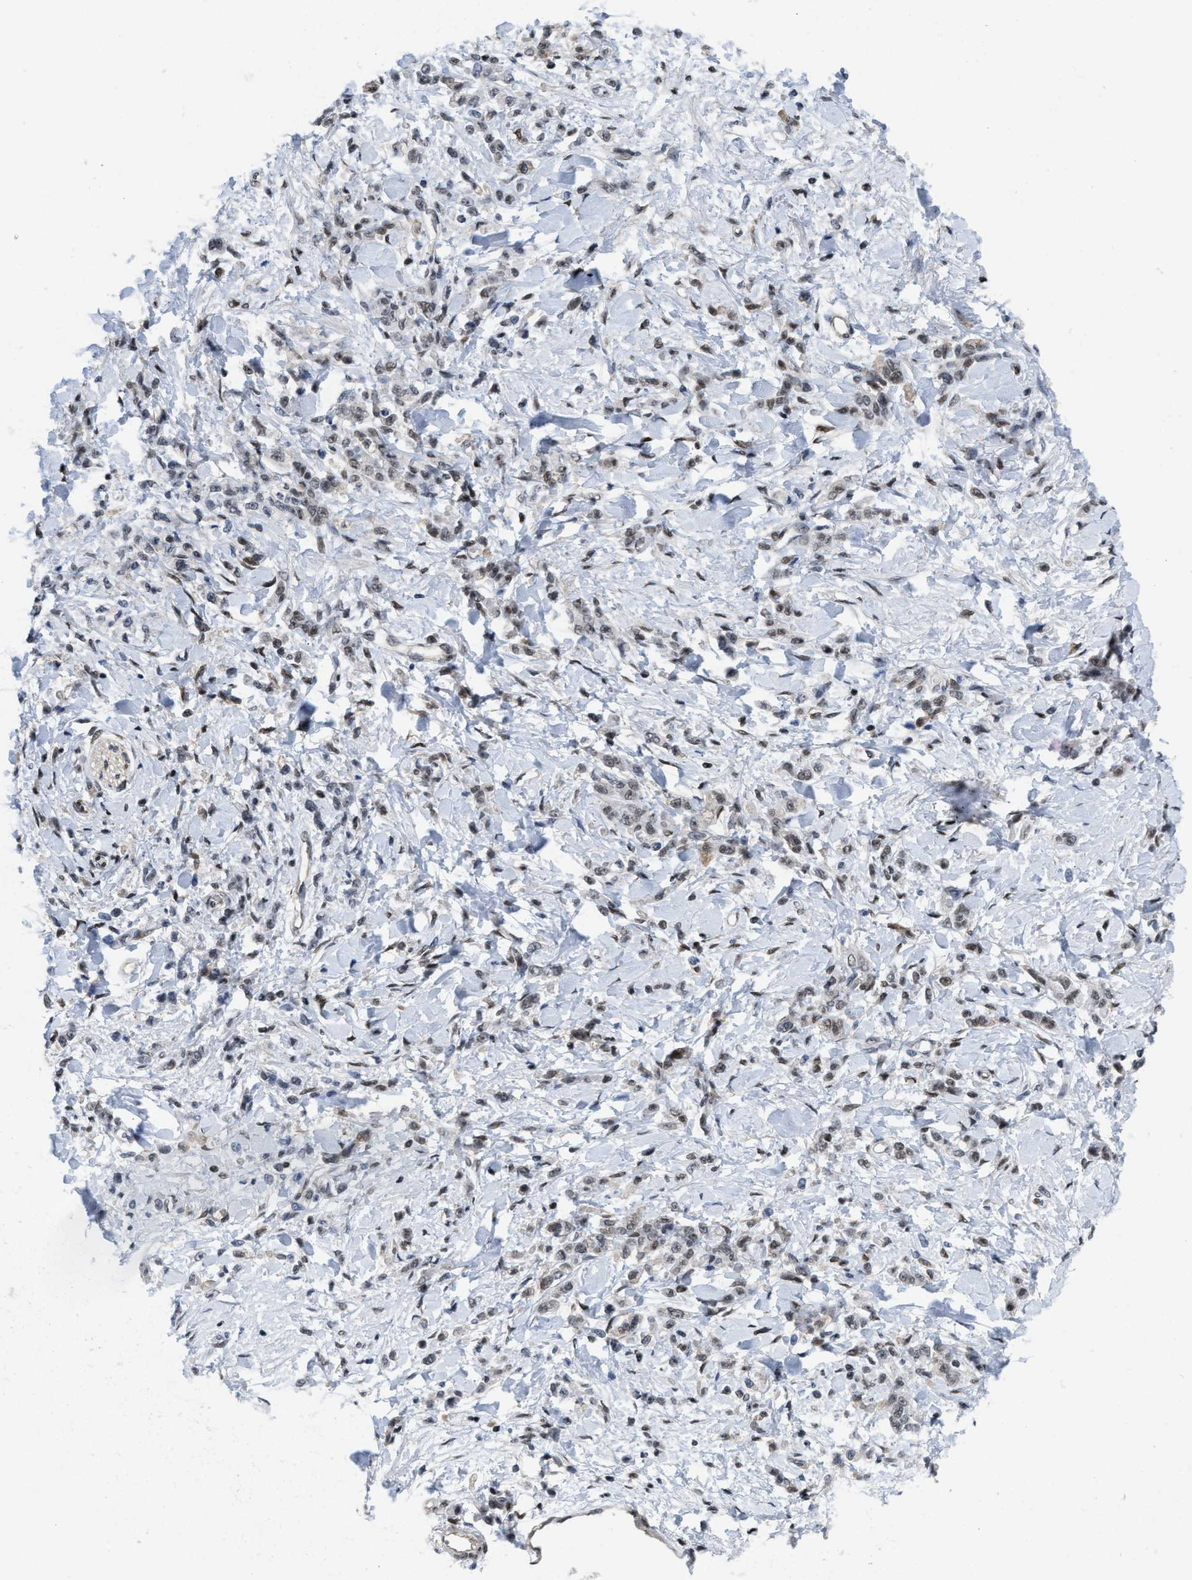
{"staining": {"intensity": "weak", "quantity": "25%-75%", "location": "nuclear"}, "tissue": "stomach cancer", "cell_type": "Tumor cells", "image_type": "cancer", "snomed": [{"axis": "morphology", "description": "Normal tissue, NOS"}, {"axis": "morphology", "description": "Adenocarcinoma, NOS"}, {"axis": "topography", "description": "Stomach"}], "caption": "Human stomach cancer stained with a protein marker displays weak staining in tumor cells.", "gene": "MIER1", "patient": {"sex": "male", "age": 82}}